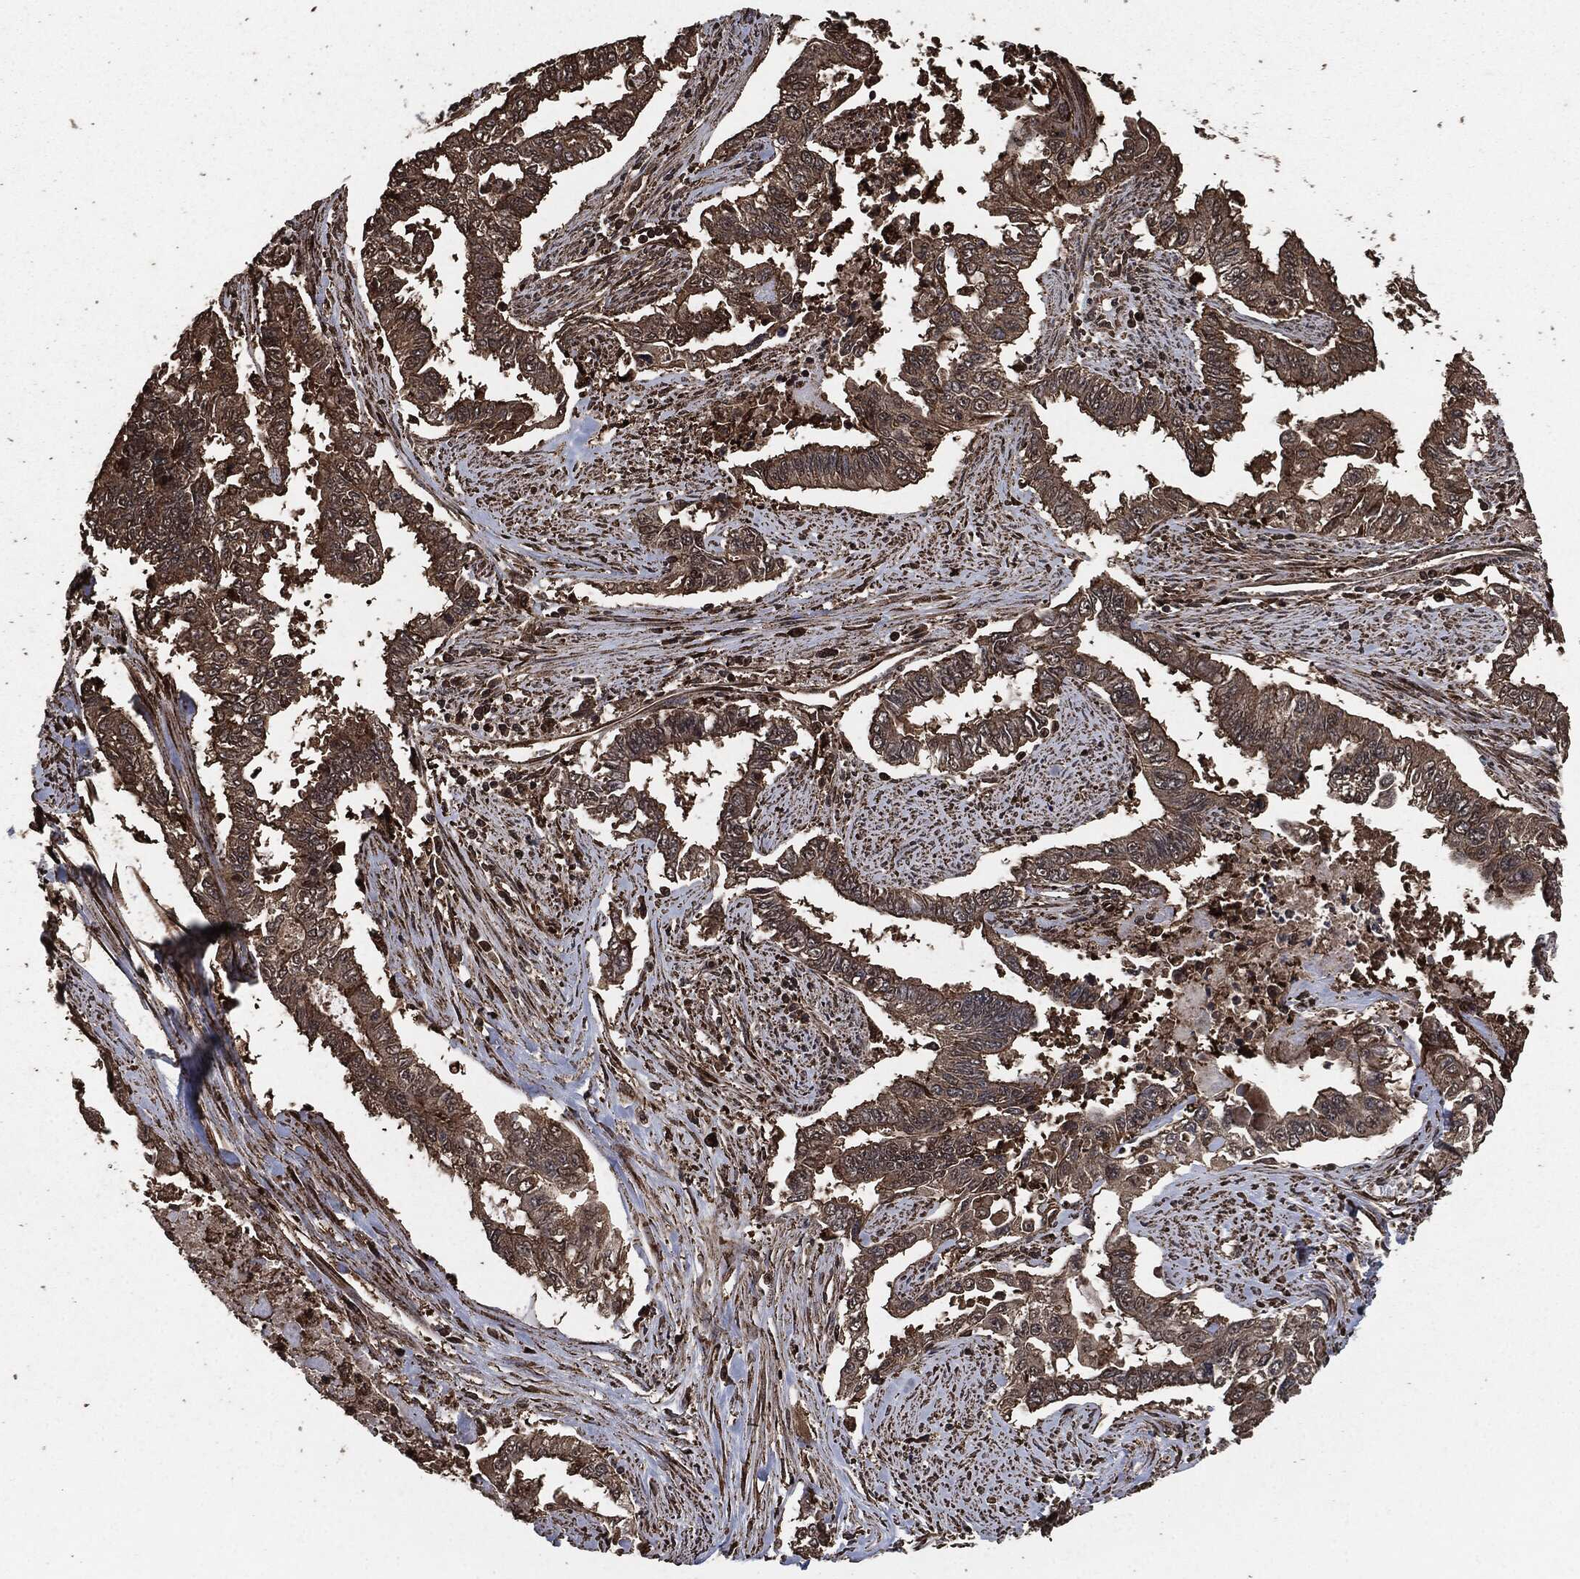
{"staining": {"intensity": "strong", "quantity": "<25%", "location": "cytoplasmic/membranous"}, "tissue": "endometrial cancer", "cell_type": "Tumor cells", "image_type": "cancer", "snomed": [{"axis": "morphology", "description": "Adenocarcinoma, NOS"}, {"axis": "topography", "description": "Uterus"}], "caption": "Approximately <25% of tumor cells in endometrial cancer (adenocarcinoma) display strong cytoplasmic/membranous protein positivity as visualized by brown immunohistochemical staining.", "gene": "EGFR", "patient": {"sex": "female", "age": 59}}